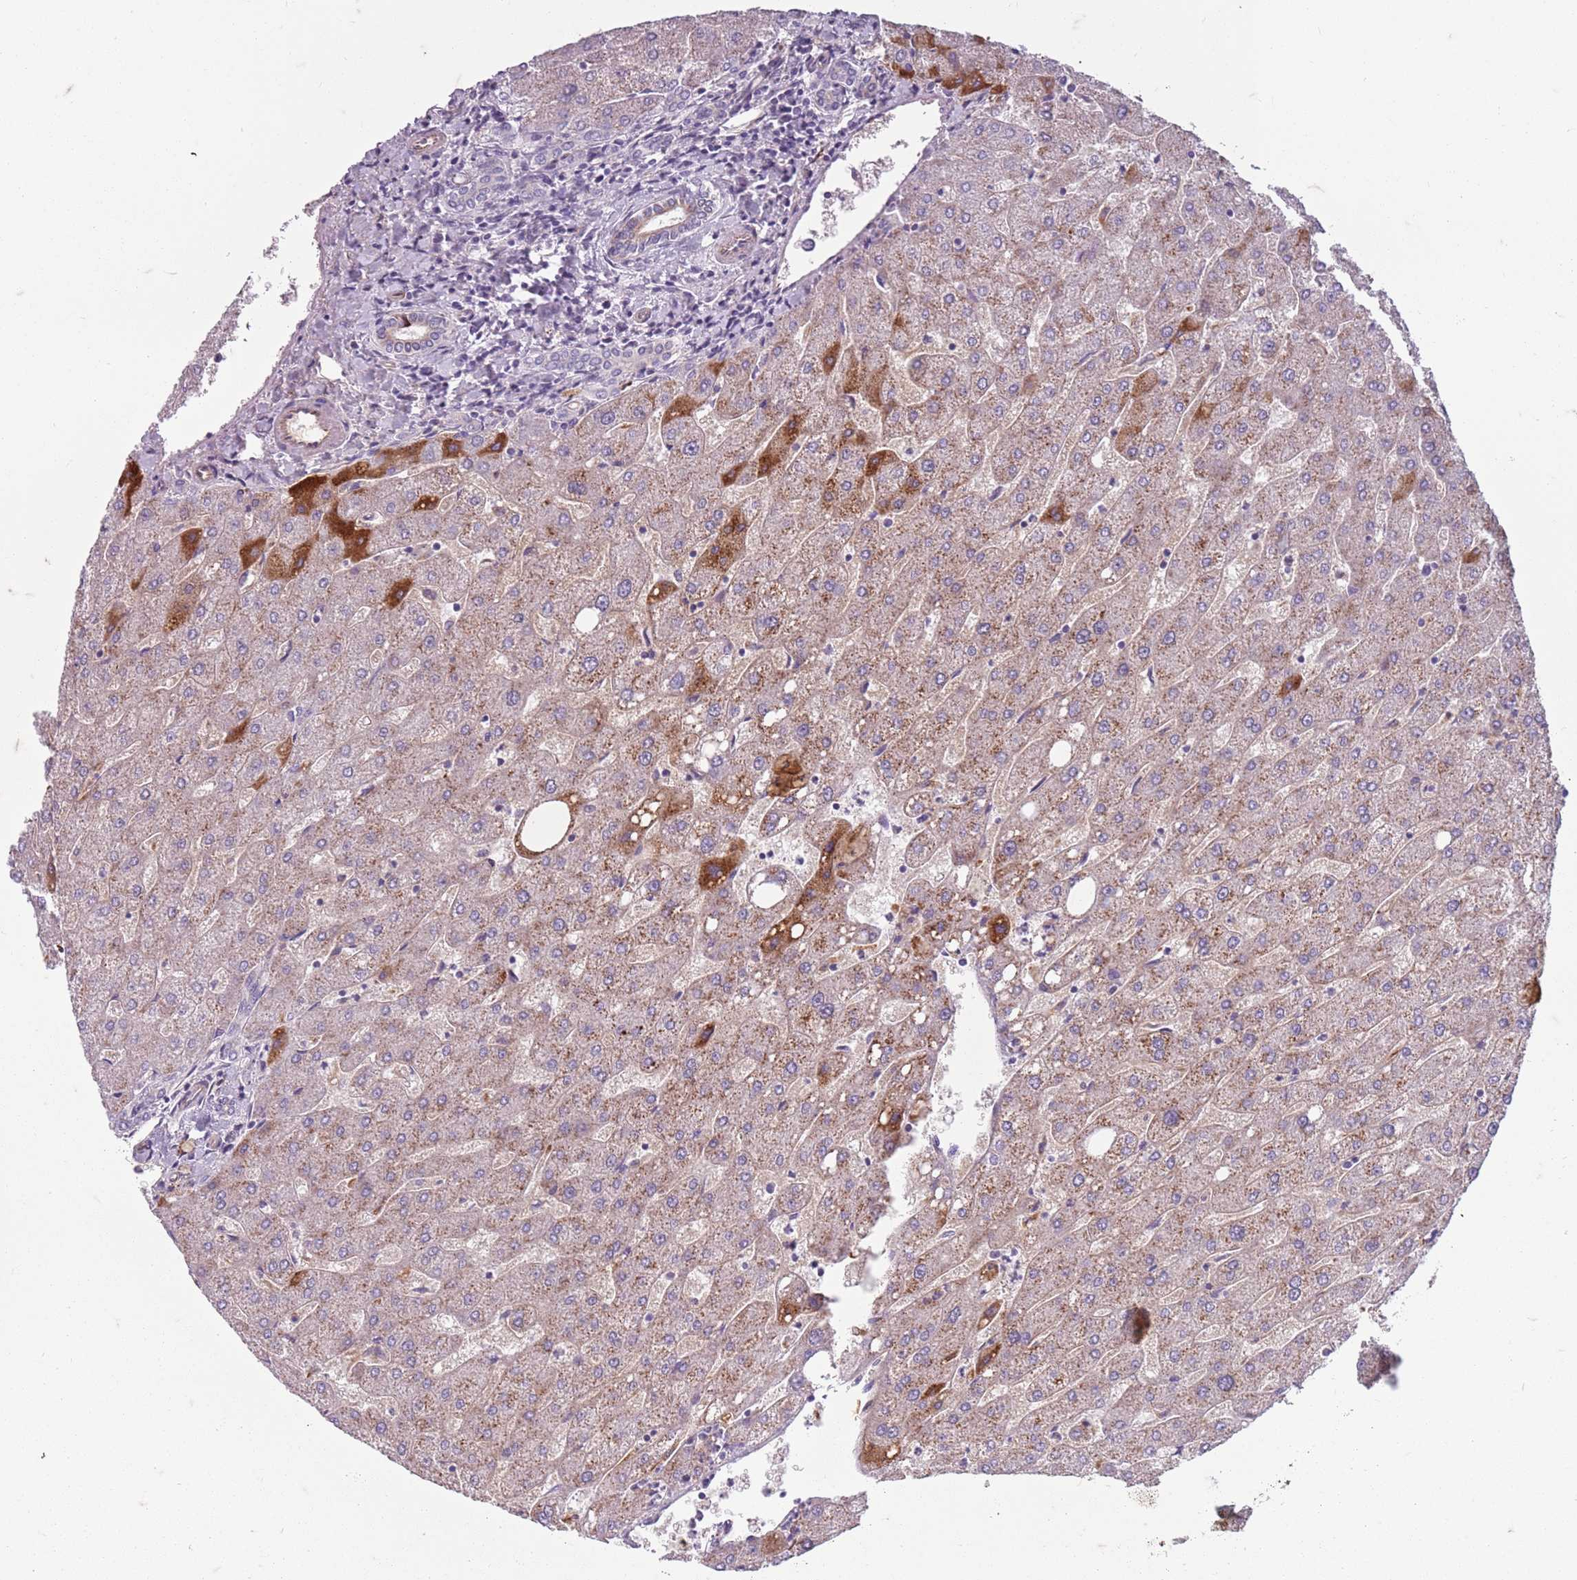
{"staining": {"intensity": "negative", "quantity": "none", "location": "none"}, "tissue": "liver", "cell_type": "Cholangiocytes", "image_type": "normal", "snomed": [{"axis": "morphology", "description": "Normal tissue, NOS"}, {"axis": "topography", "description": "Liver"}], "caption": "This is a photomicrograph of immunohistochemistry (IHC) staining of normal liver, which shows no expression in cholangiocytes.", "gene": "TAS2R38", "patient": {"sex": "male", "age": 67}}